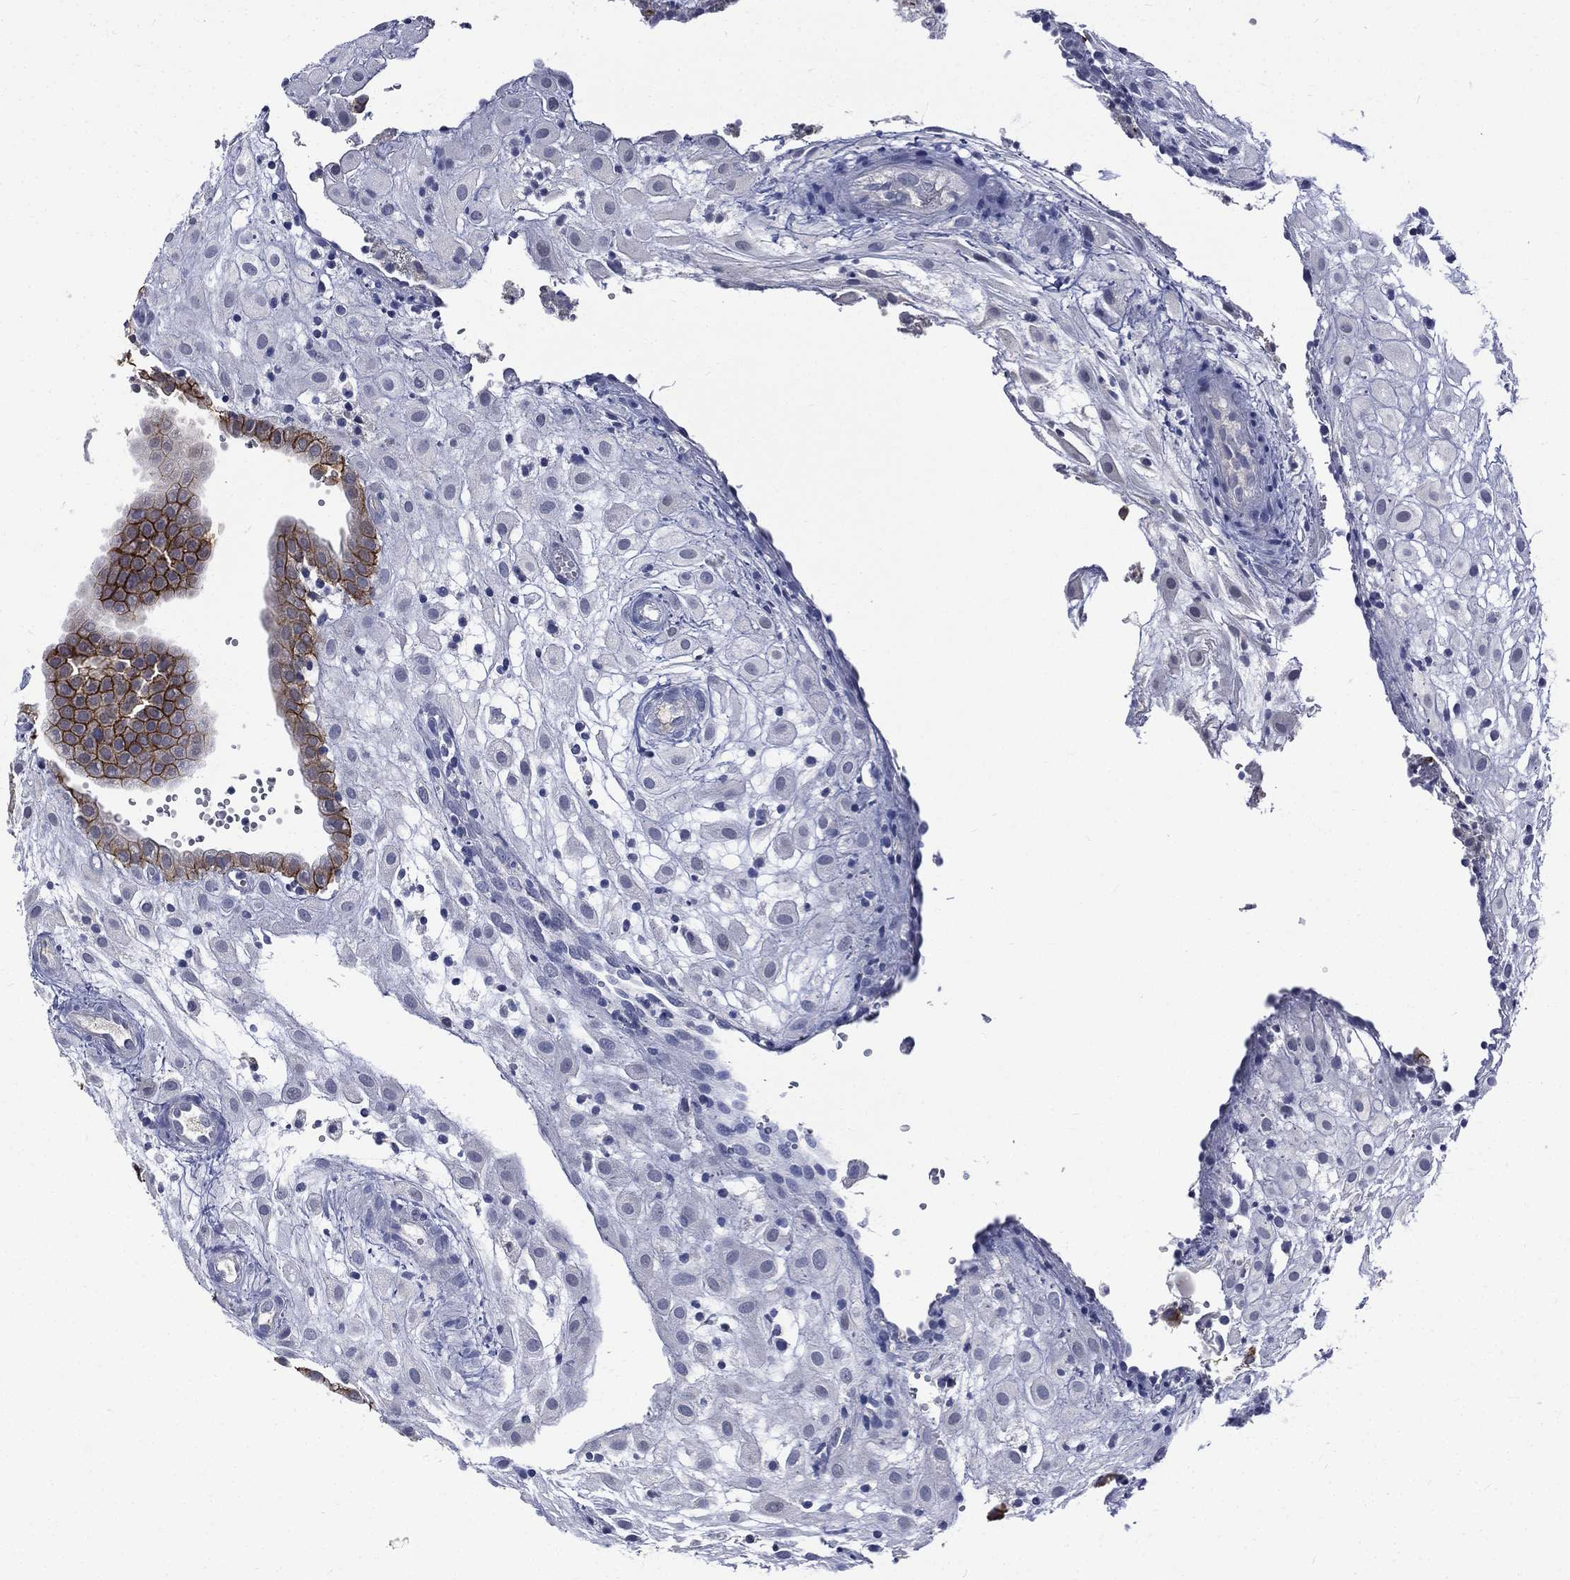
{"staining": {"intensity": "negative", "quantity": "none", "location": "none"}, "tissue": "placenta", "cell_type": "Decidual cells", "image_type": "normal", "snomed": [{"axis": "morphology", "description": "Normal tissue, NOS"}, {"axis": "topography", "description": "Placenta"}], "caption": "This is a histopathology image of immunohistochemistry staining of normal placenta, which shows no positivity in decidual cells.", "gene": "CA12", "patient": {"sex": "female", "age": 24}}